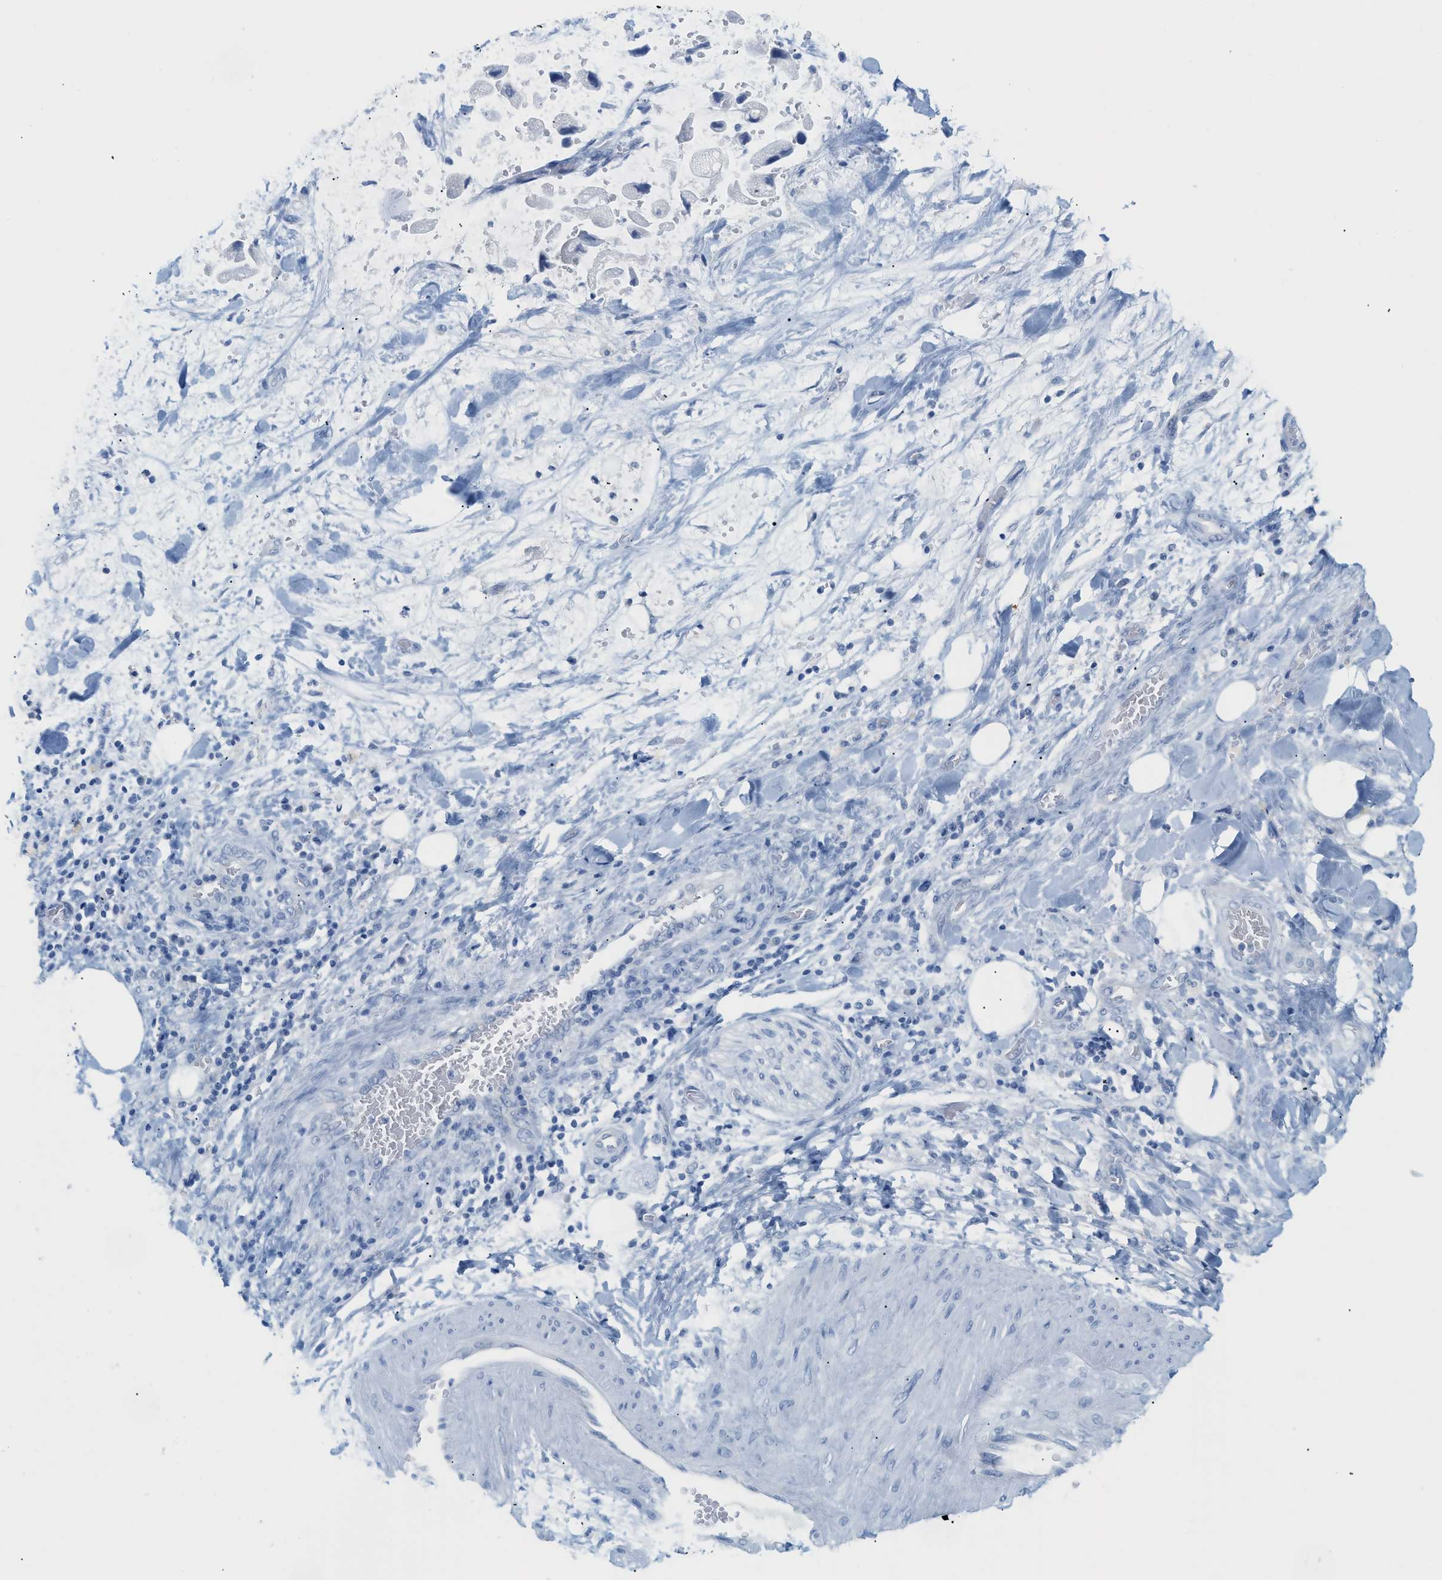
{"staining": {"intensity": "negative", "quantity": "none", "location": "none"}, "tissue": "adipose tissue", "cell_type": "Adipocytes", "image_type": "normal", "snomed": [{"axis": "morphology", "description": "Normal tissue, NOS"}, {"axis": "morphology", "description": "Cholangiocarcinoma"}, {"axis": "topography", "description": "Liver"}, {"axis": "topography", "description": "Peripheral nerve tissue"}], "caption": "High magnification brightfield microscopy of normal adipose tissue stained with DAB (3,3'-diaminobenzidine) (brown) and counterstained with hematoxylin (blue): adipocytes show no significant positivity. (Stains: DAB immunohistochemistry (IHC) with hematoxylin counter stain, Microscopy: brightfield microscopy at high magnification).", "gene": "PAPPA", "patient": {"sex": "male", "age": 50}}